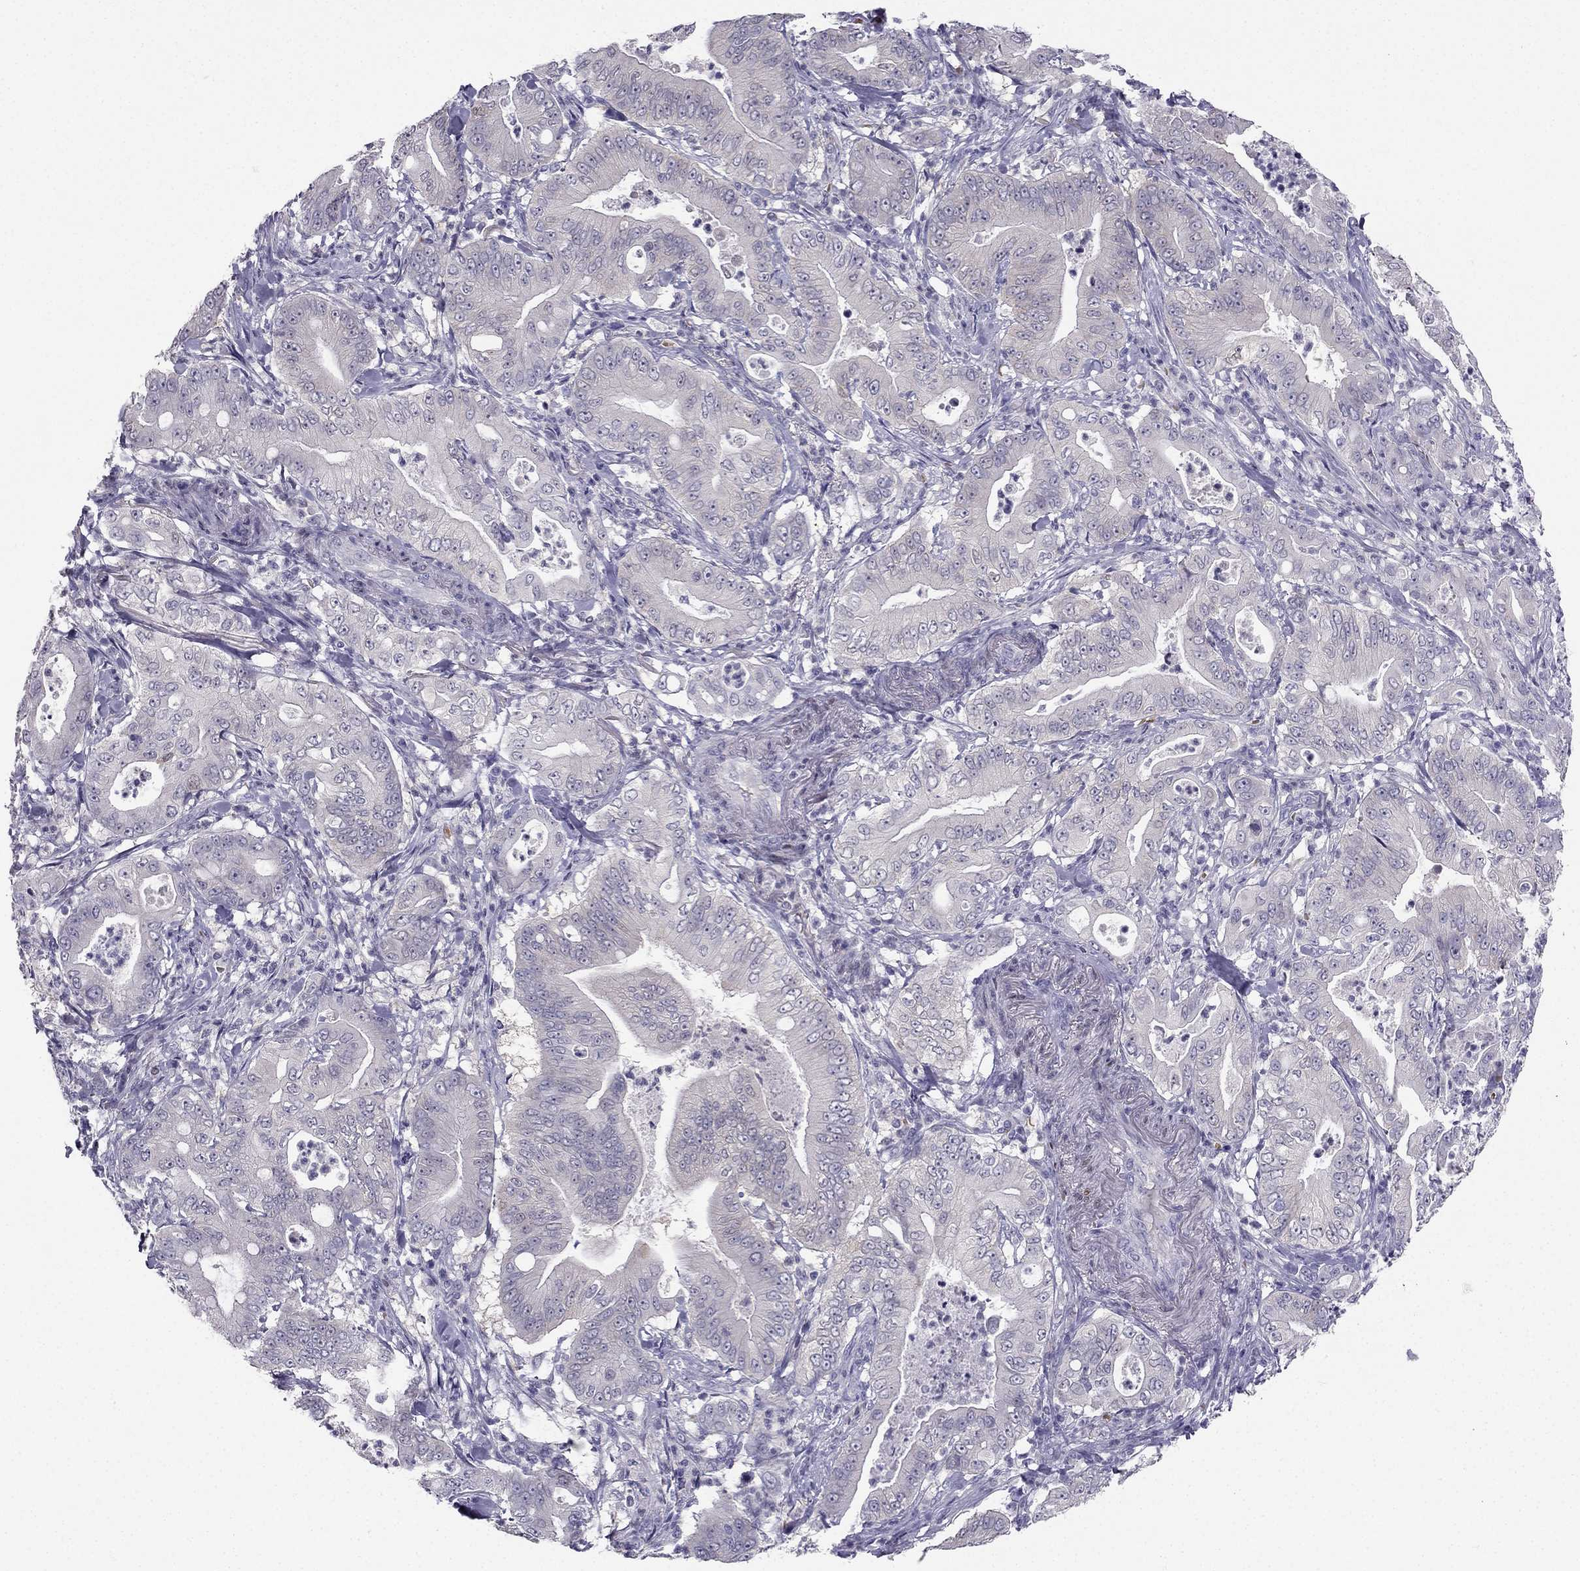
{"staining": {"intensity": "negative", "quantity": "none", "location": "none"}, "tissue": "pancreatic cancer", "cell_type": "Tumor cells", "image_type": "cancer", "snomed": [{"axis": "morphology", "description": "Adenocarcinoma, NOS"}, {"axis": "topography", "description": "Pancreas"}], "caption": "A photomicrograph of human pancreatic adenocarcinoma is negative for staining in tumor cells.", "gene": "RSPH14", "patient": {"sex": "male", "age": 71}}